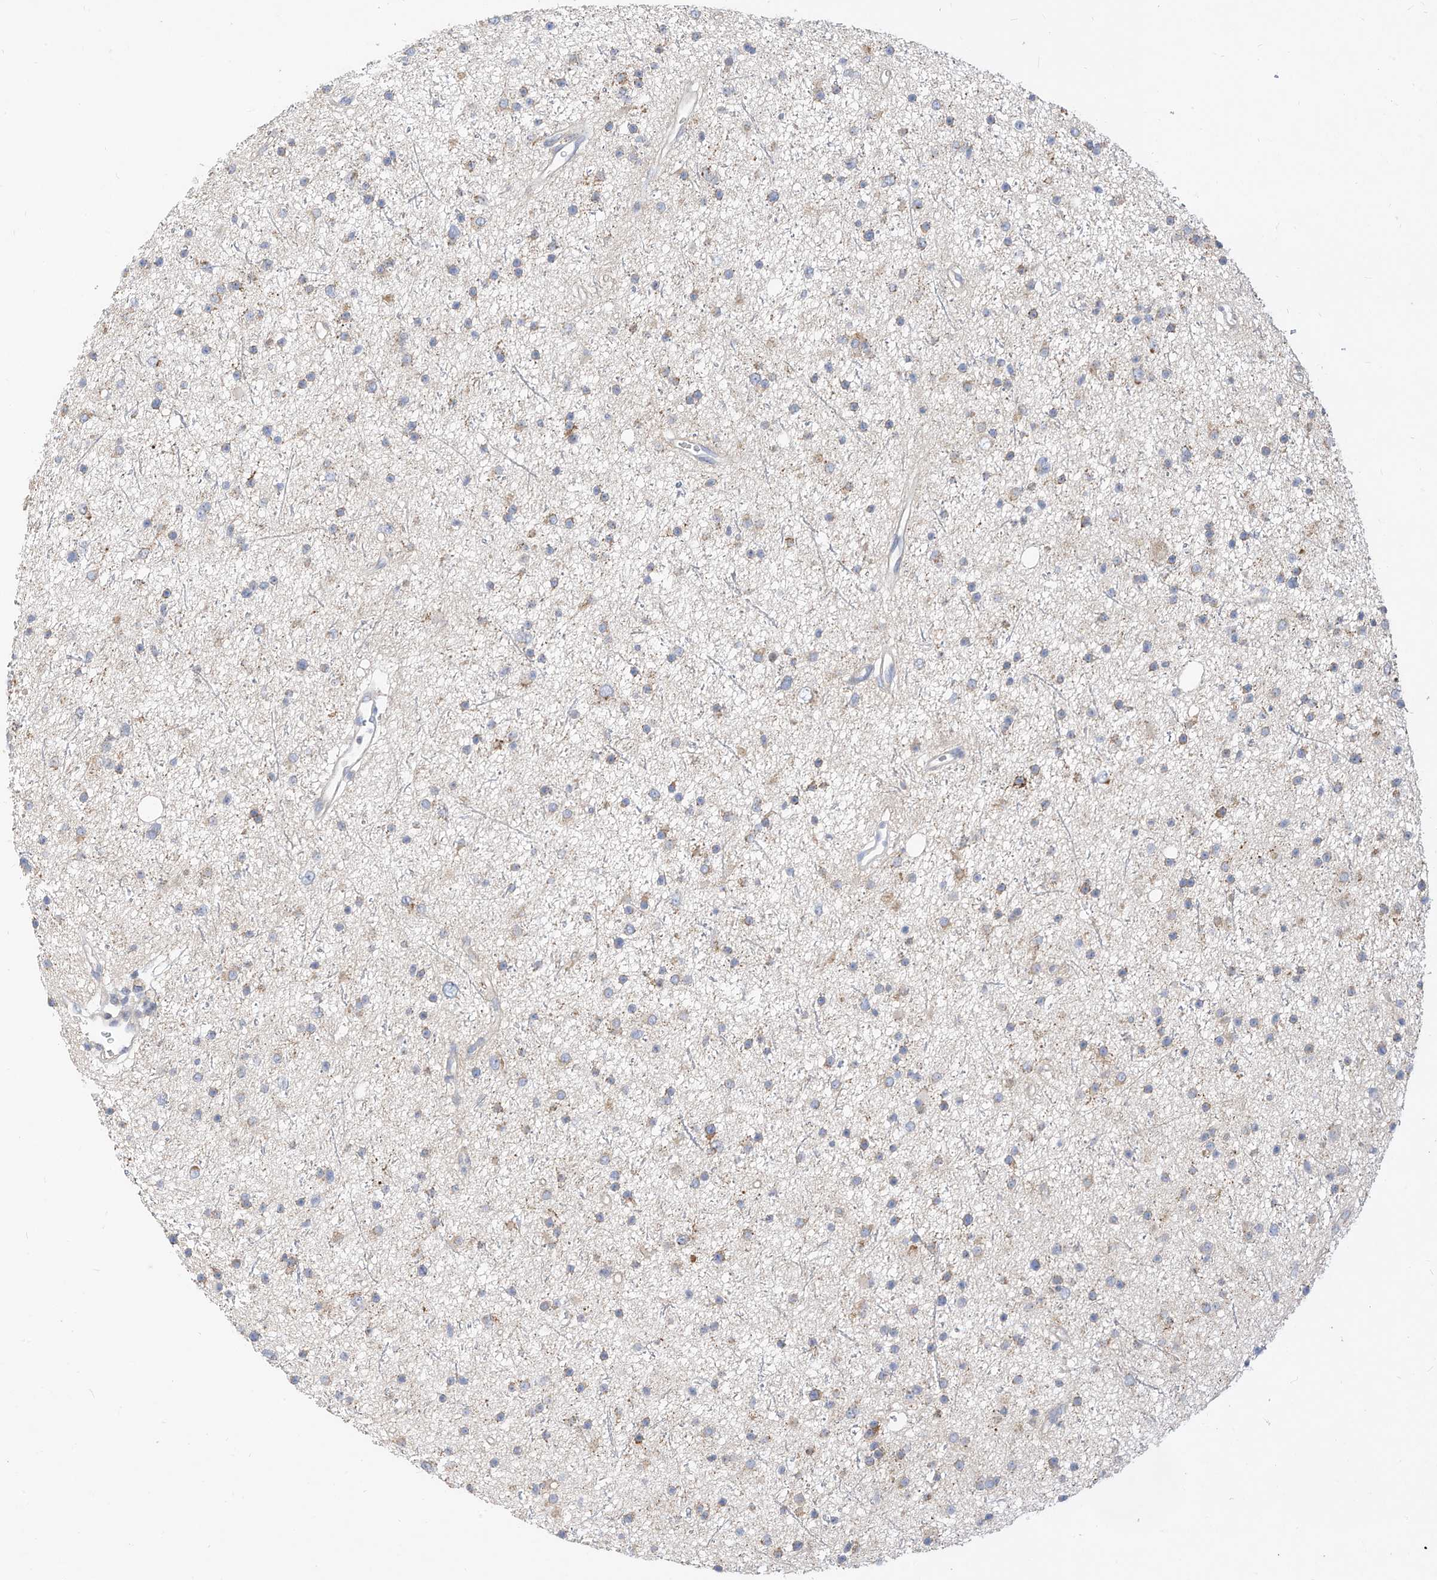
{"staining": {"intensity": "weak", "quantity": "25%-75%", "location": "cytoplasmic/membranous"}, "tissue": "glioma", "cell_type": "Tumor cells", "image_type": "cancer", "snomed": [{"axis": "morphology", "description": "Glioma, malignant, Low grade"}, {"axis": "topography", "description": "Cerebral cortex"}], "caption": "Tumor cells display low levels of weak cytoplasmic/membranous positivity in approximately 25%-75% of cells in glioma.", "gene": "RHOH", "patient": {"sex": "female", "age": 39}}